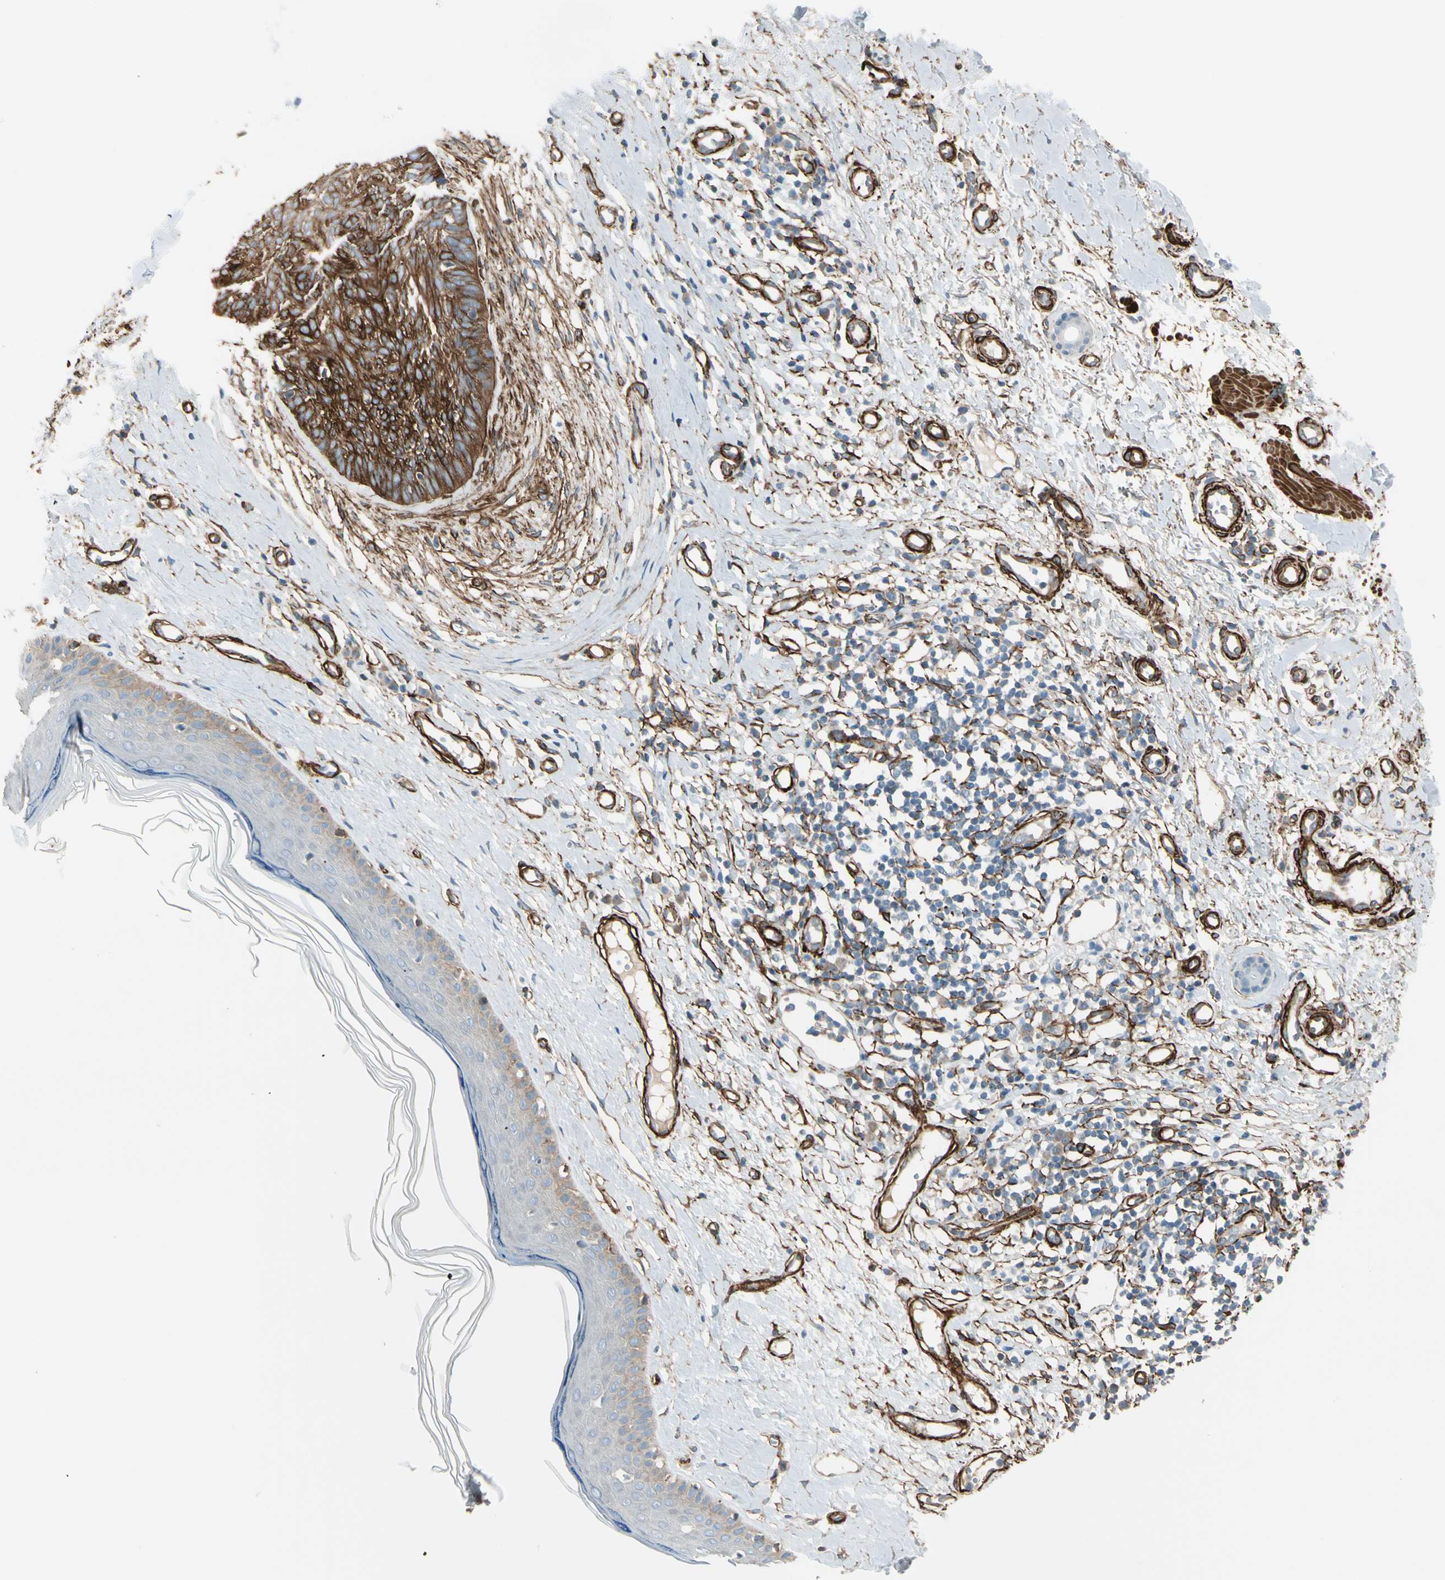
{"staining": {"intensity": "strong", "quantity": ">75%", "location": "cytoplasmic/membranous"}, "tissue": "skin cancer", "cell_type": "Tumor cells", "image_type": "cancer", "snomed": [{"axis": "morphology", "description": "Normal tissue, NOS"}, {"axis": "morphology", "description": "Basal cell carcinoma"}, {"axis": "topography", "description": "Skin"}], "caption": "Basal cell carcinoma (skin) was stained to show a protein in brown. There is high levels of strong cytoplasmic/membranous positivity in approximately >75% of tumor cells.", "gene": "CALD1", "patient": {"sex": "male", "age": 71}}